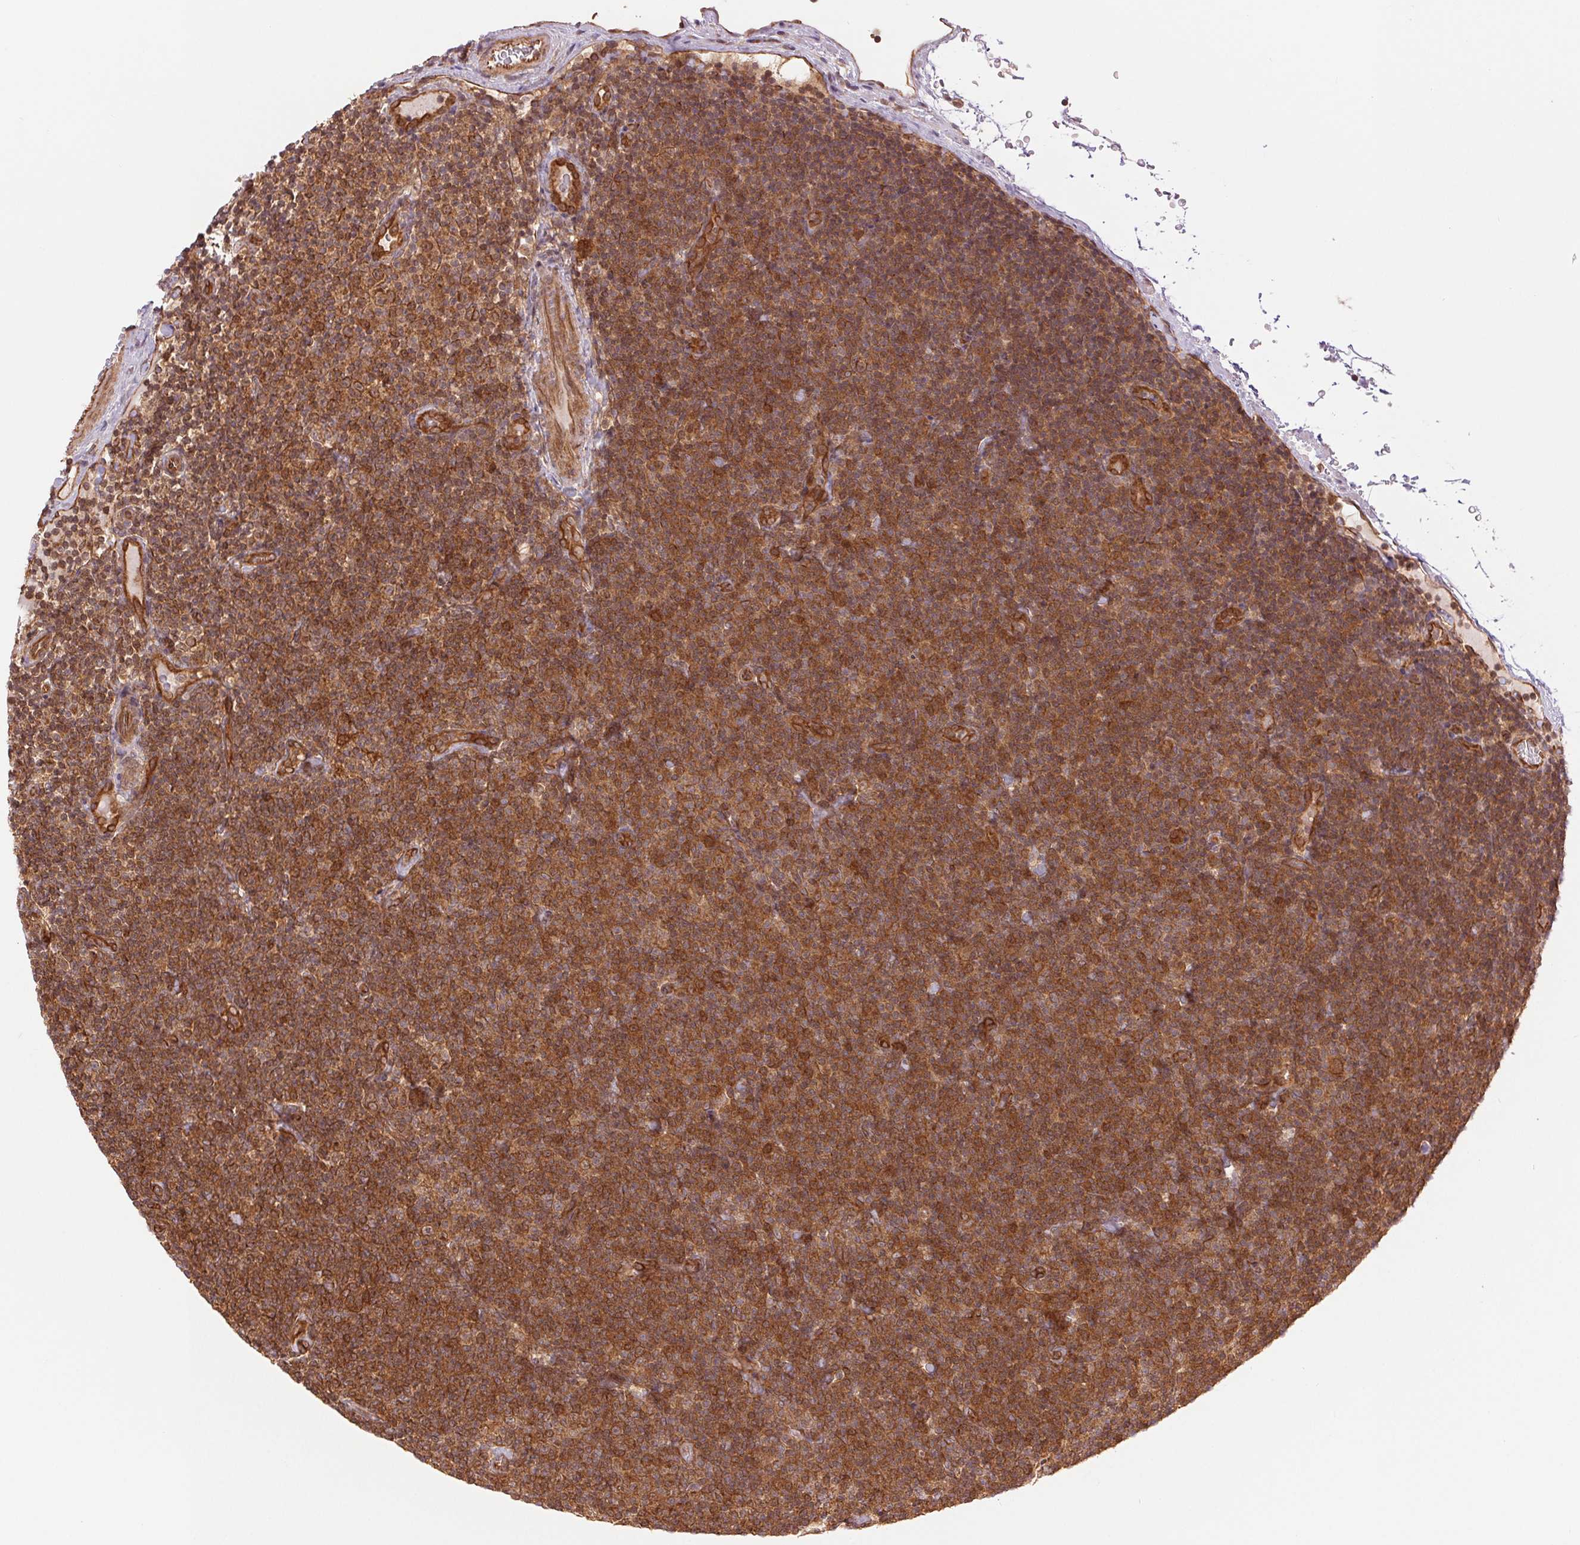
{"staining": {"intensity": "moderate", "quantity": ">75%", "location": "cytoplasmic/membranous"}, "tissue": "lymphoma", "cell_type": "Tumor cells", "image_type": "cancer", "snomed": [{"axis": "morphology", "description": "Malignant lymphoma, non-Hodgkin's type, Low grade"}, {"axis": "topography", "description": "Lymph node"}], "caption": "About >75% of tumor cells in low-grade malignant lymphoma, non-Hodgkin's type show moderate cytoplasmic/membranous protein staining as visualized by brown immunohistochemical staining.", "gene": "STARD7", "patient": {"sex": "male", "age": 81}}